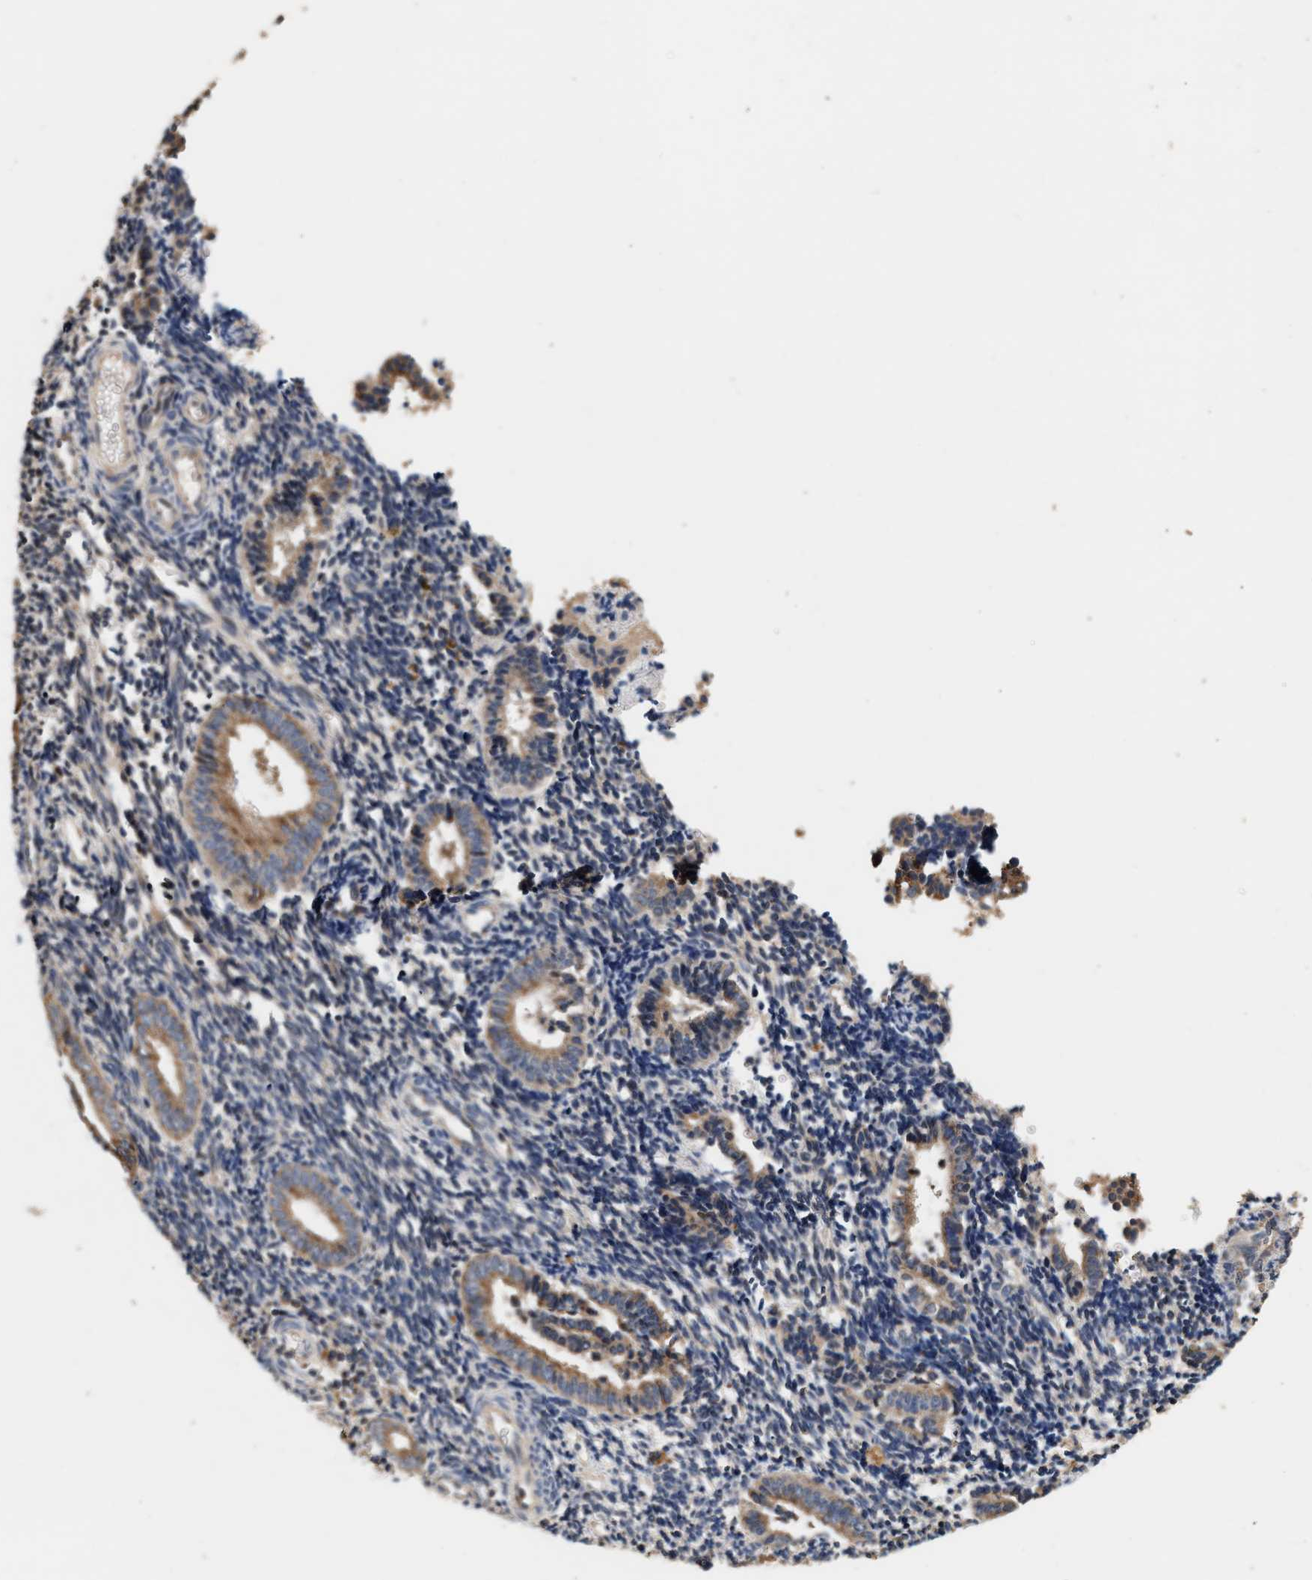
{"staining": {"intensity": "negative", "quantity": "none", "location": "none"}, "tissue": "endometrium", "cell_type": "Cells in endometrial stroma", "image_type": "normal", "snomed": [{"axis": "morphology", "description": "Normal tissue, NOS"}, {"axis": "topography", "description": "Uterus"}, {"axis": "topography", "description": "Endometrium"}], "caption": "Immunohistochemistry histopathology image of unremarkable endometrium stained for a protein (brown), which displays no staining in cells in endometrial stroma.", "gene": "PTGR3", "patient": {"sex": "female", "age": 33}}